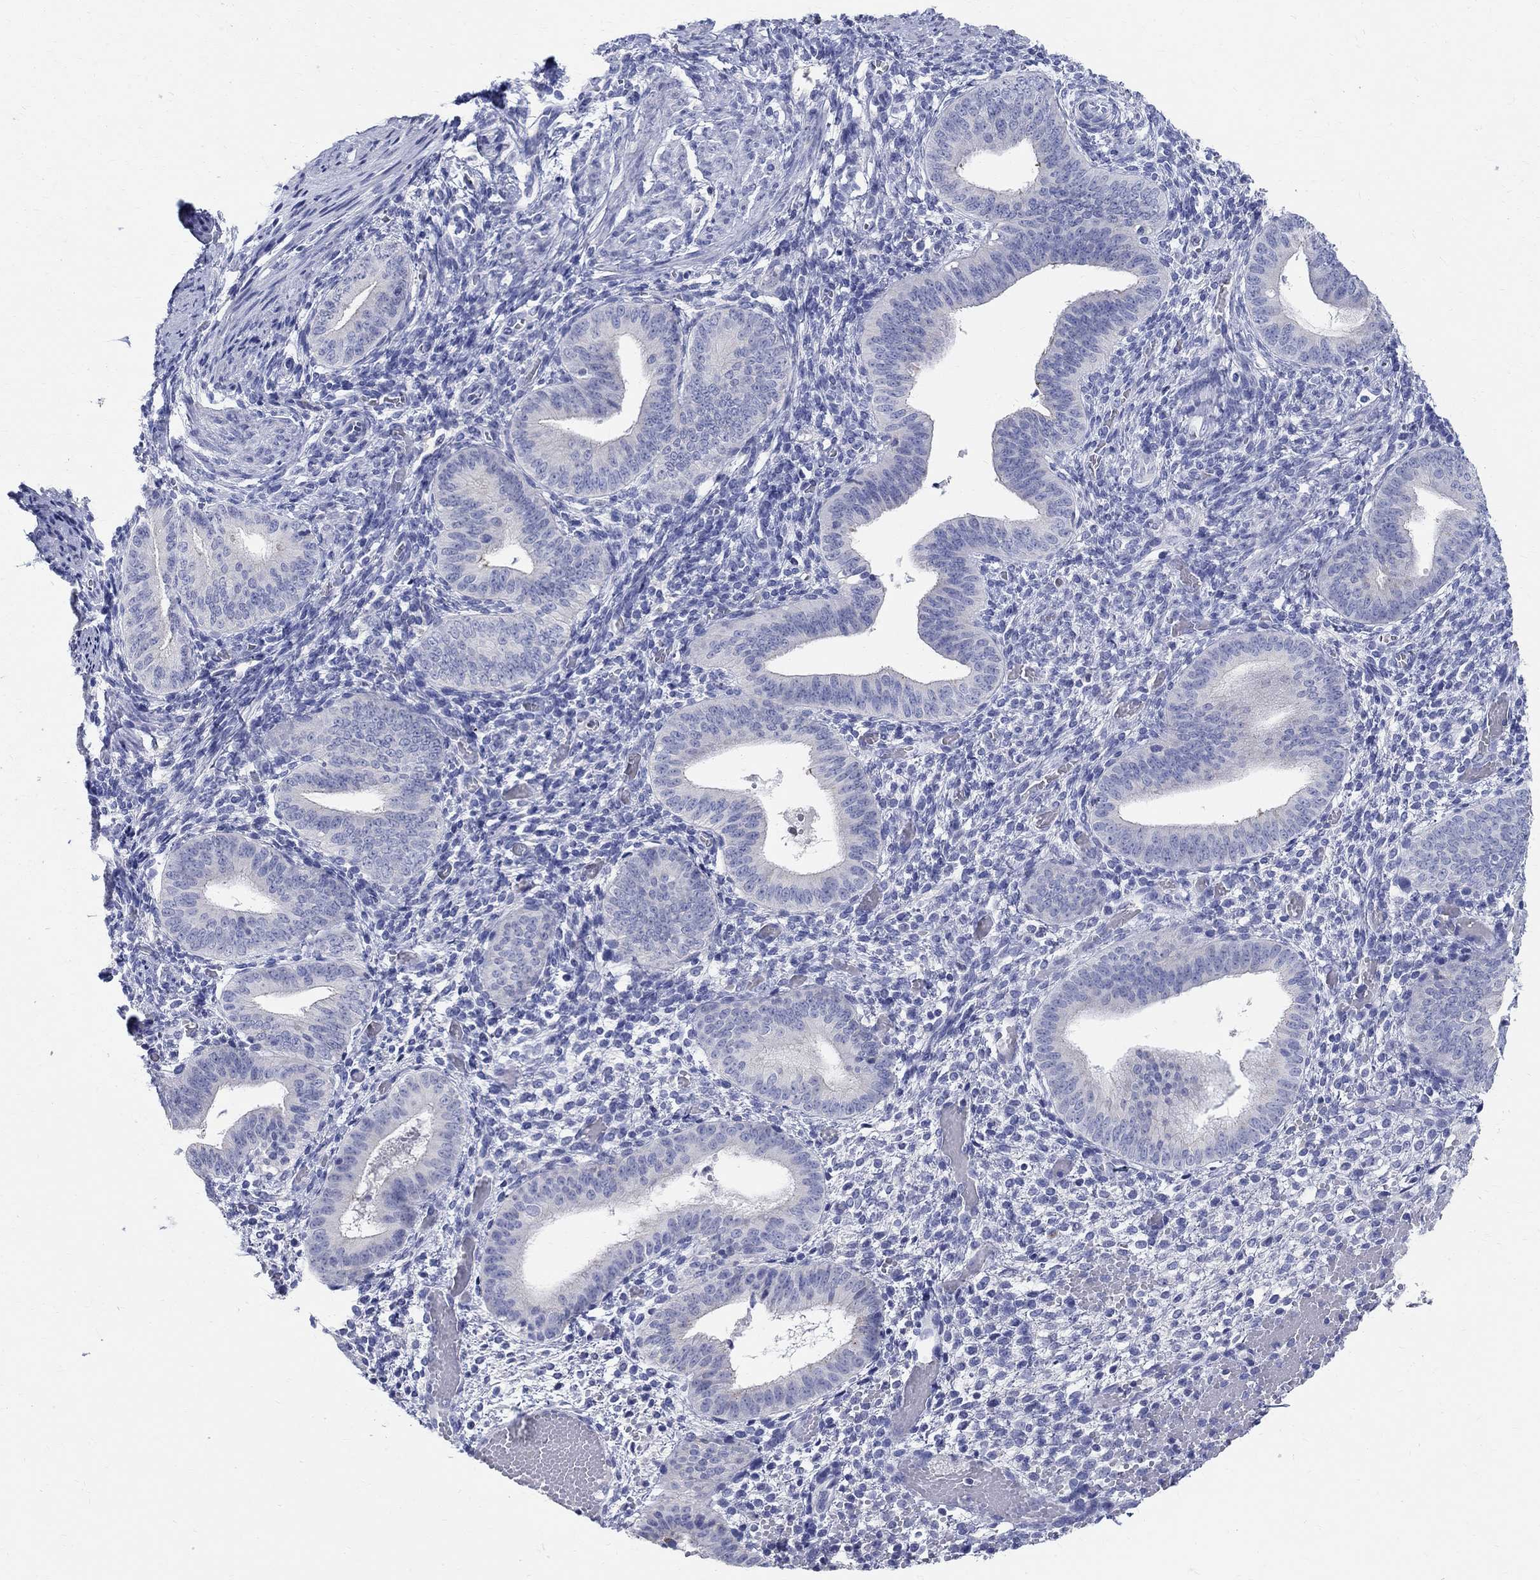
{"staining": {"intensity": "negative", "quantity": "none", "location": "none"}, "tissue": "endometrium", "cell_type": "Cells in endometrial stroma", "image_type": "normal", "snomed": [{"axis": "morphology", "description": "Normal tissue, NOS"}, {"axis": "topography", "description": "Endometrium"}], "caption": "High power microscopy image of an immunohistochemistry histopathology image of unremarkable endometrium, revealing no significant positivity in cells in endometrial stroma.", "gene": "SOX2", "patient": {"sex": "female", "age": 42}}